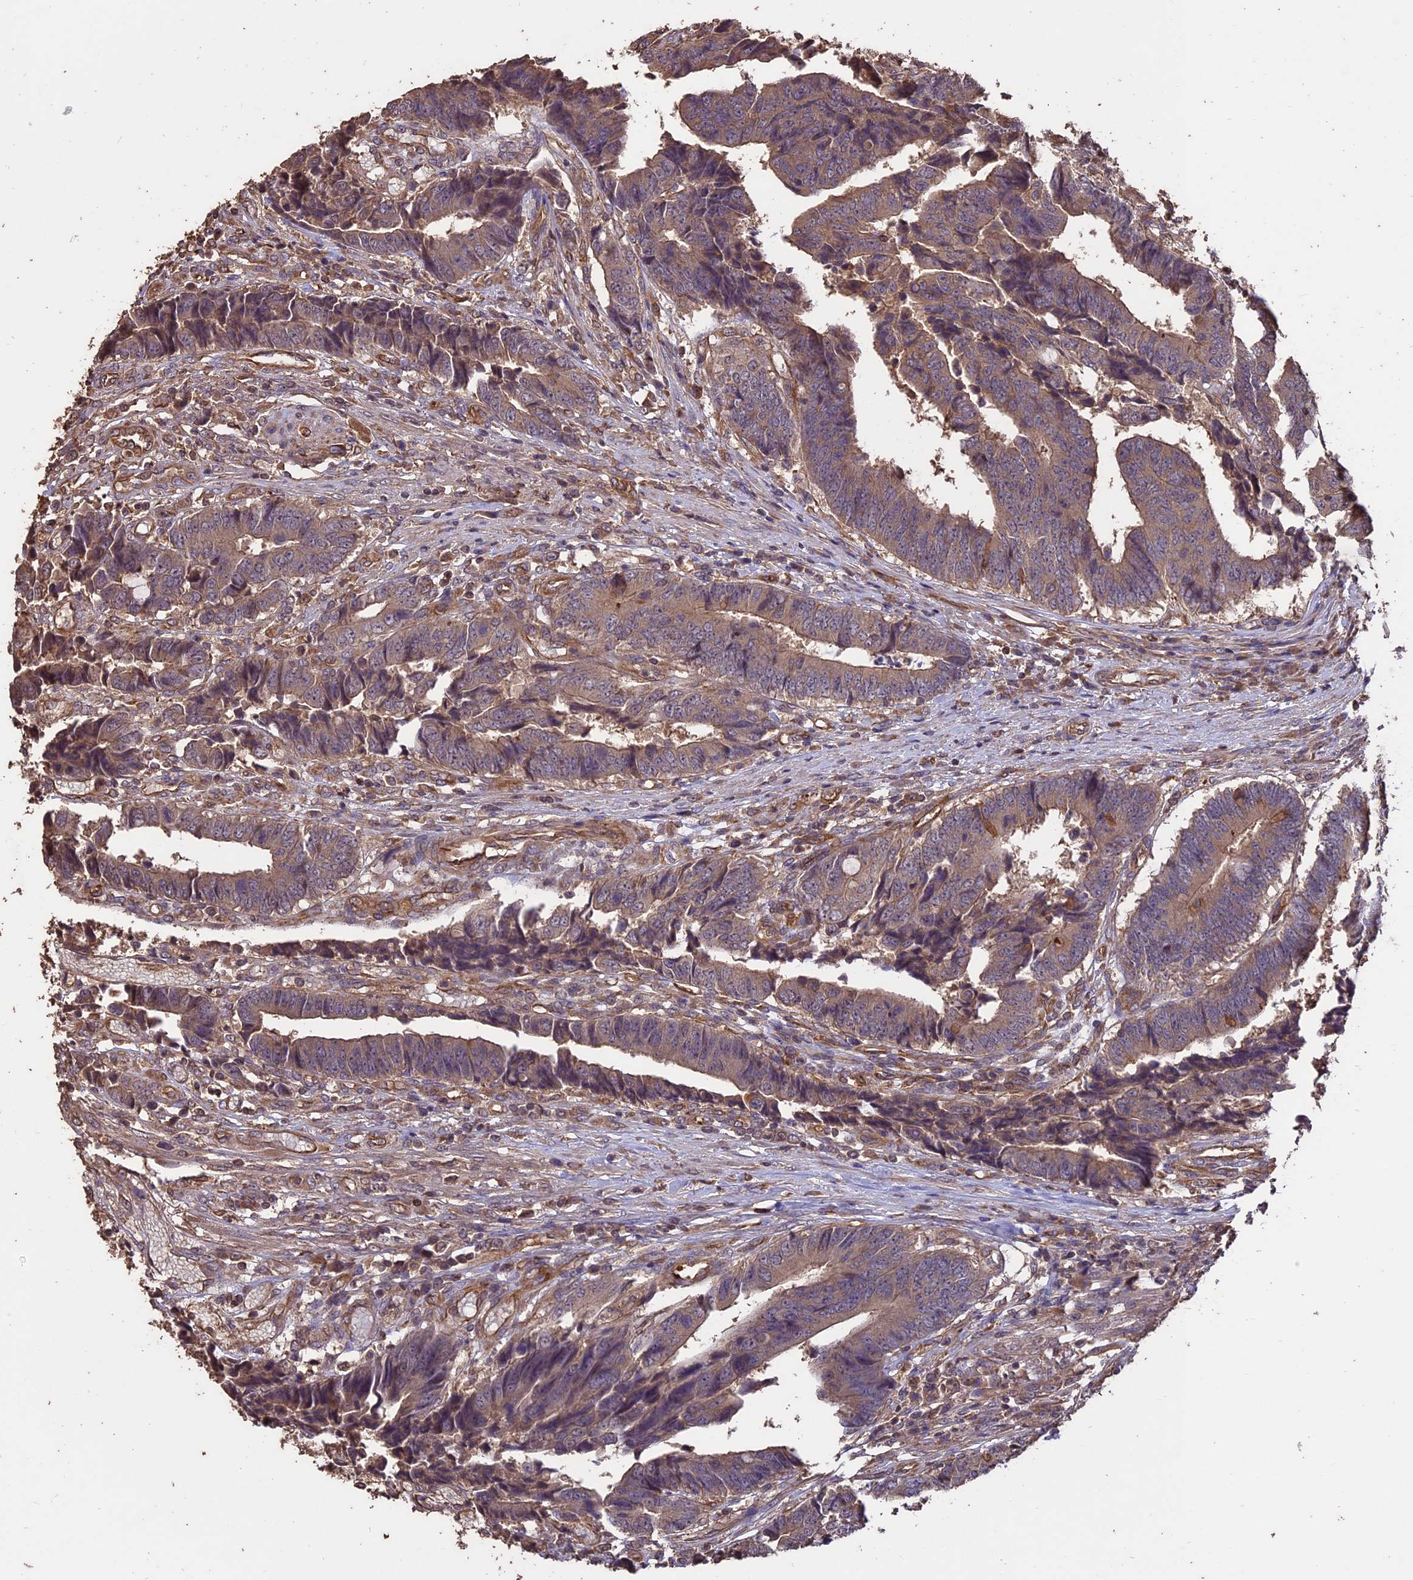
{"staining": {"intensity": "moderate", "quantity": ">75%", "location": "cytoplasmic/membranous"}, "tissue": "colorectal cancer", "cell_type": "Tumor cells", "image_type": "cancer", "snomed": [{"axis": "morphology", "description": "Adenocarcinoma, NOS"}, {"axis": "topography", "description": "Rectum"}], "caption": "Moderate cytoplasmic/membranous staining is seen in approximately >75% of tumor cells in adenocarcinoma (colorectal).", "gene": "TTLL10", "patient": {"sex": "male", "age": 84}}